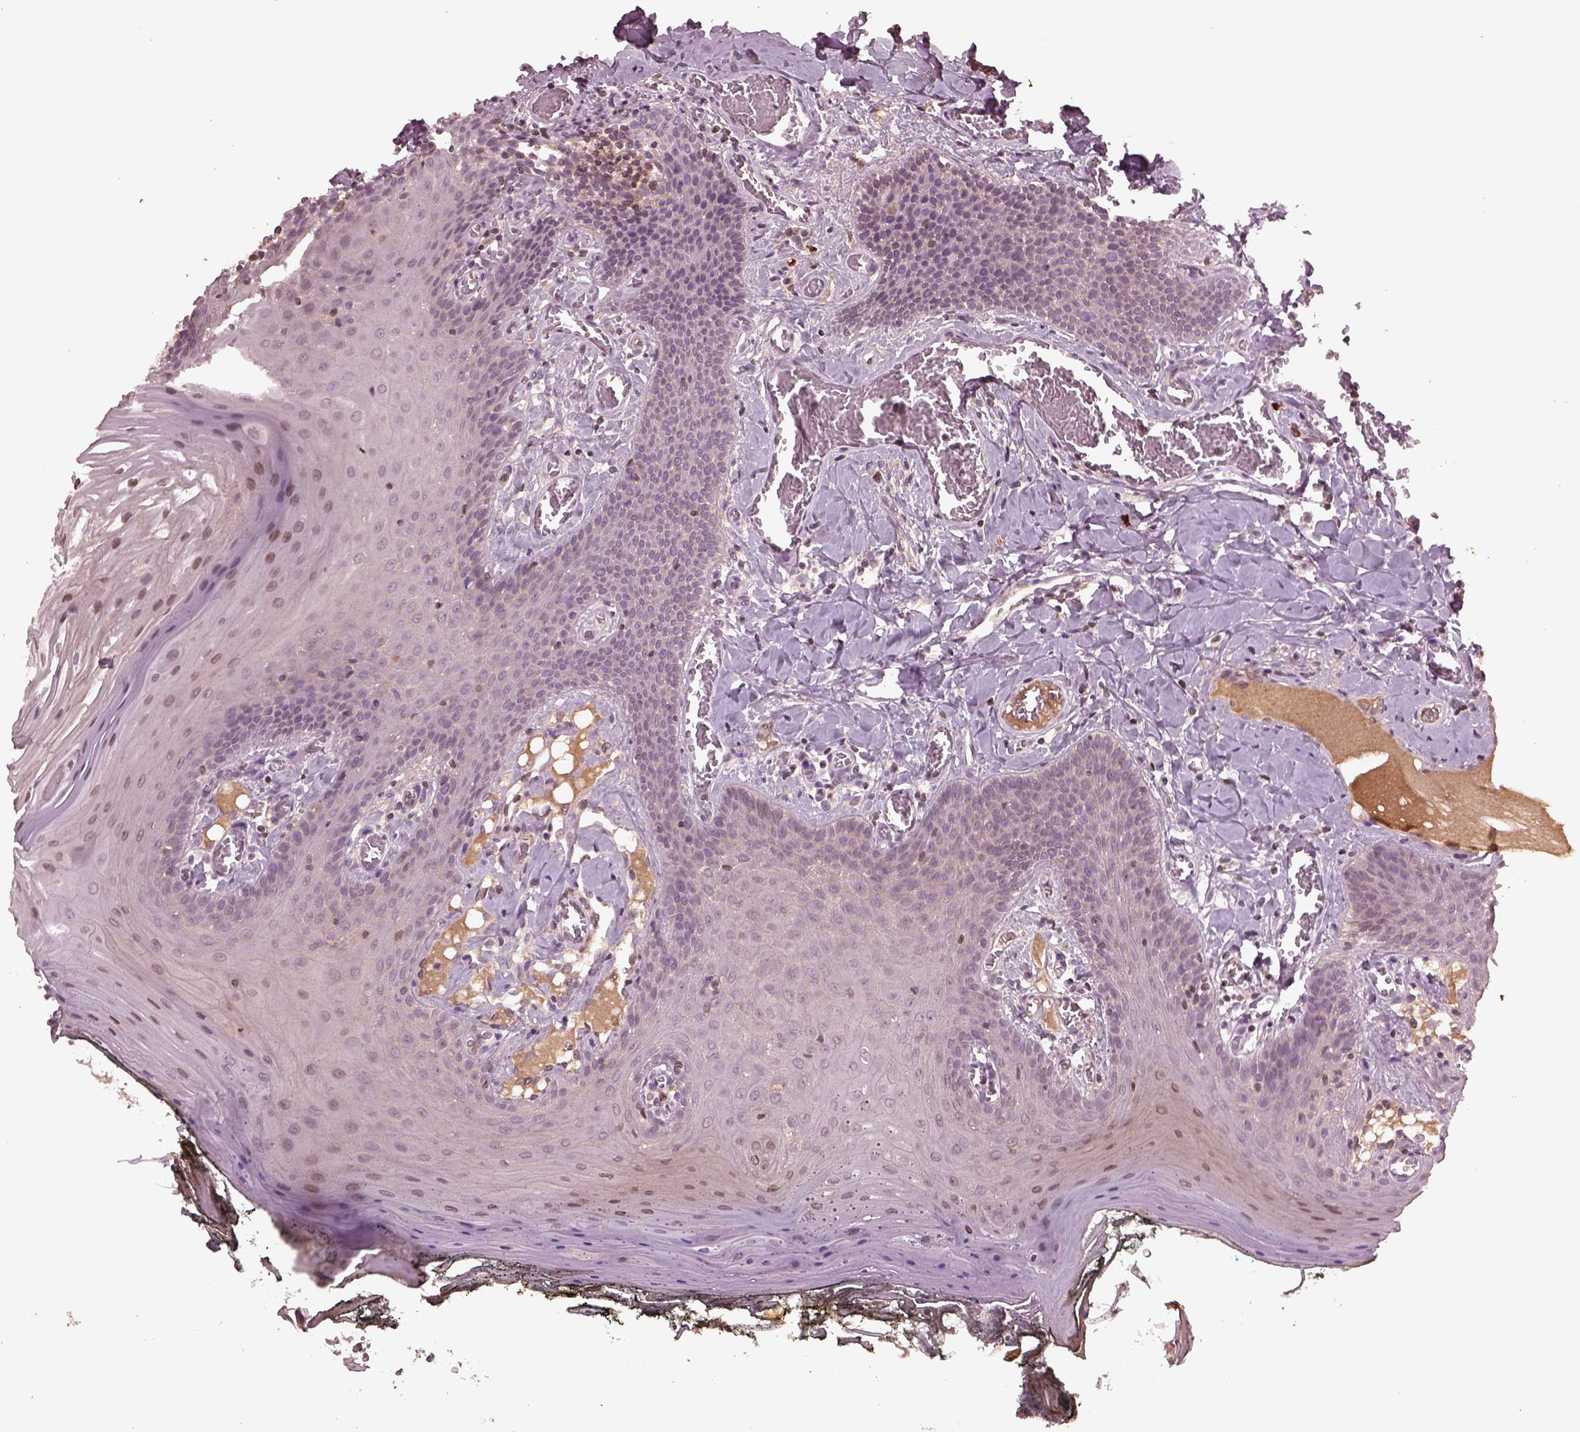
{"staining": {"intensity": "moderate", "quantity": "<25%", "location": "nuclear"}, "tissue": "oral mucosa", "cell_type": "Squamous epithelial cells", "image_type": "normal", "snomed": [{"axis": "morphology", "description": "Normal tissue, NOS"}, {"axis": "topography", "description": "Oral tissue"}], "caption": "Immunohistochemistry (IHC) micrograph of benign oral mucosa: oral mucosa stained using immunohistochemistry (IHC) reveals low levels of moderate protein expression localized specifically in the nuclear of squamous epithelial cells, appearing as a nuclear brown color.", "gene": "PTX4", "patient": {"sex": "male", "age": 9}}